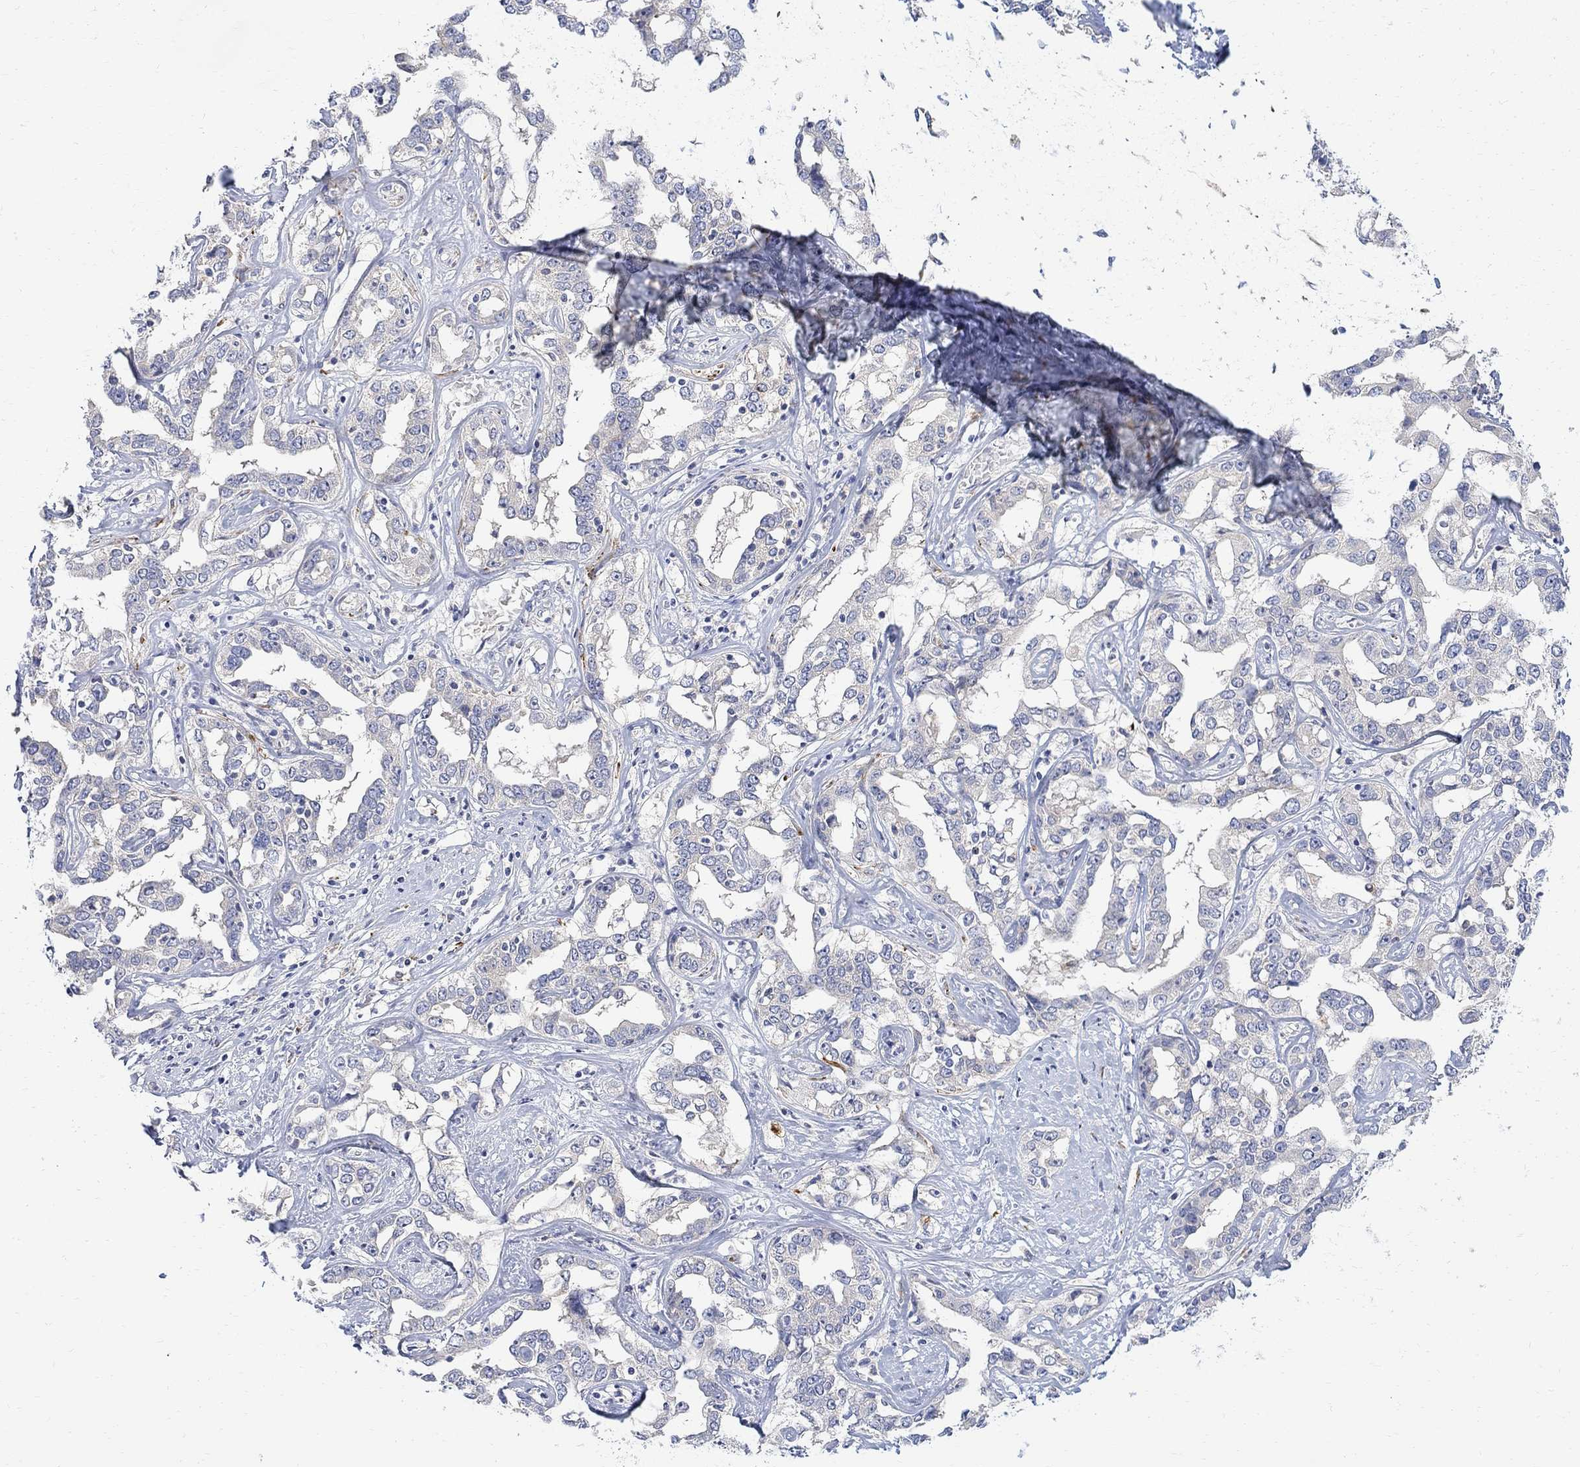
{"staining": {"intensity": "negative", "quantity": "none", "location": "none"}, "tissue": "liver cancer", "cell_type": "Tumor cells", "image_type": "cancer", "snomed": [{"axis": "morphology", "description": "Cholangiocarcinoma"}, {"axis": "topography", "description": "Liver"}], "caption": "High power microscopy micrograph of an IHC photomicrograph of liver cancer (cholangiocarcinoma), revealing no significant staining in tumor cells.", "gene": "FNDC5", "patient": {"sex": "male", "age": 59}}